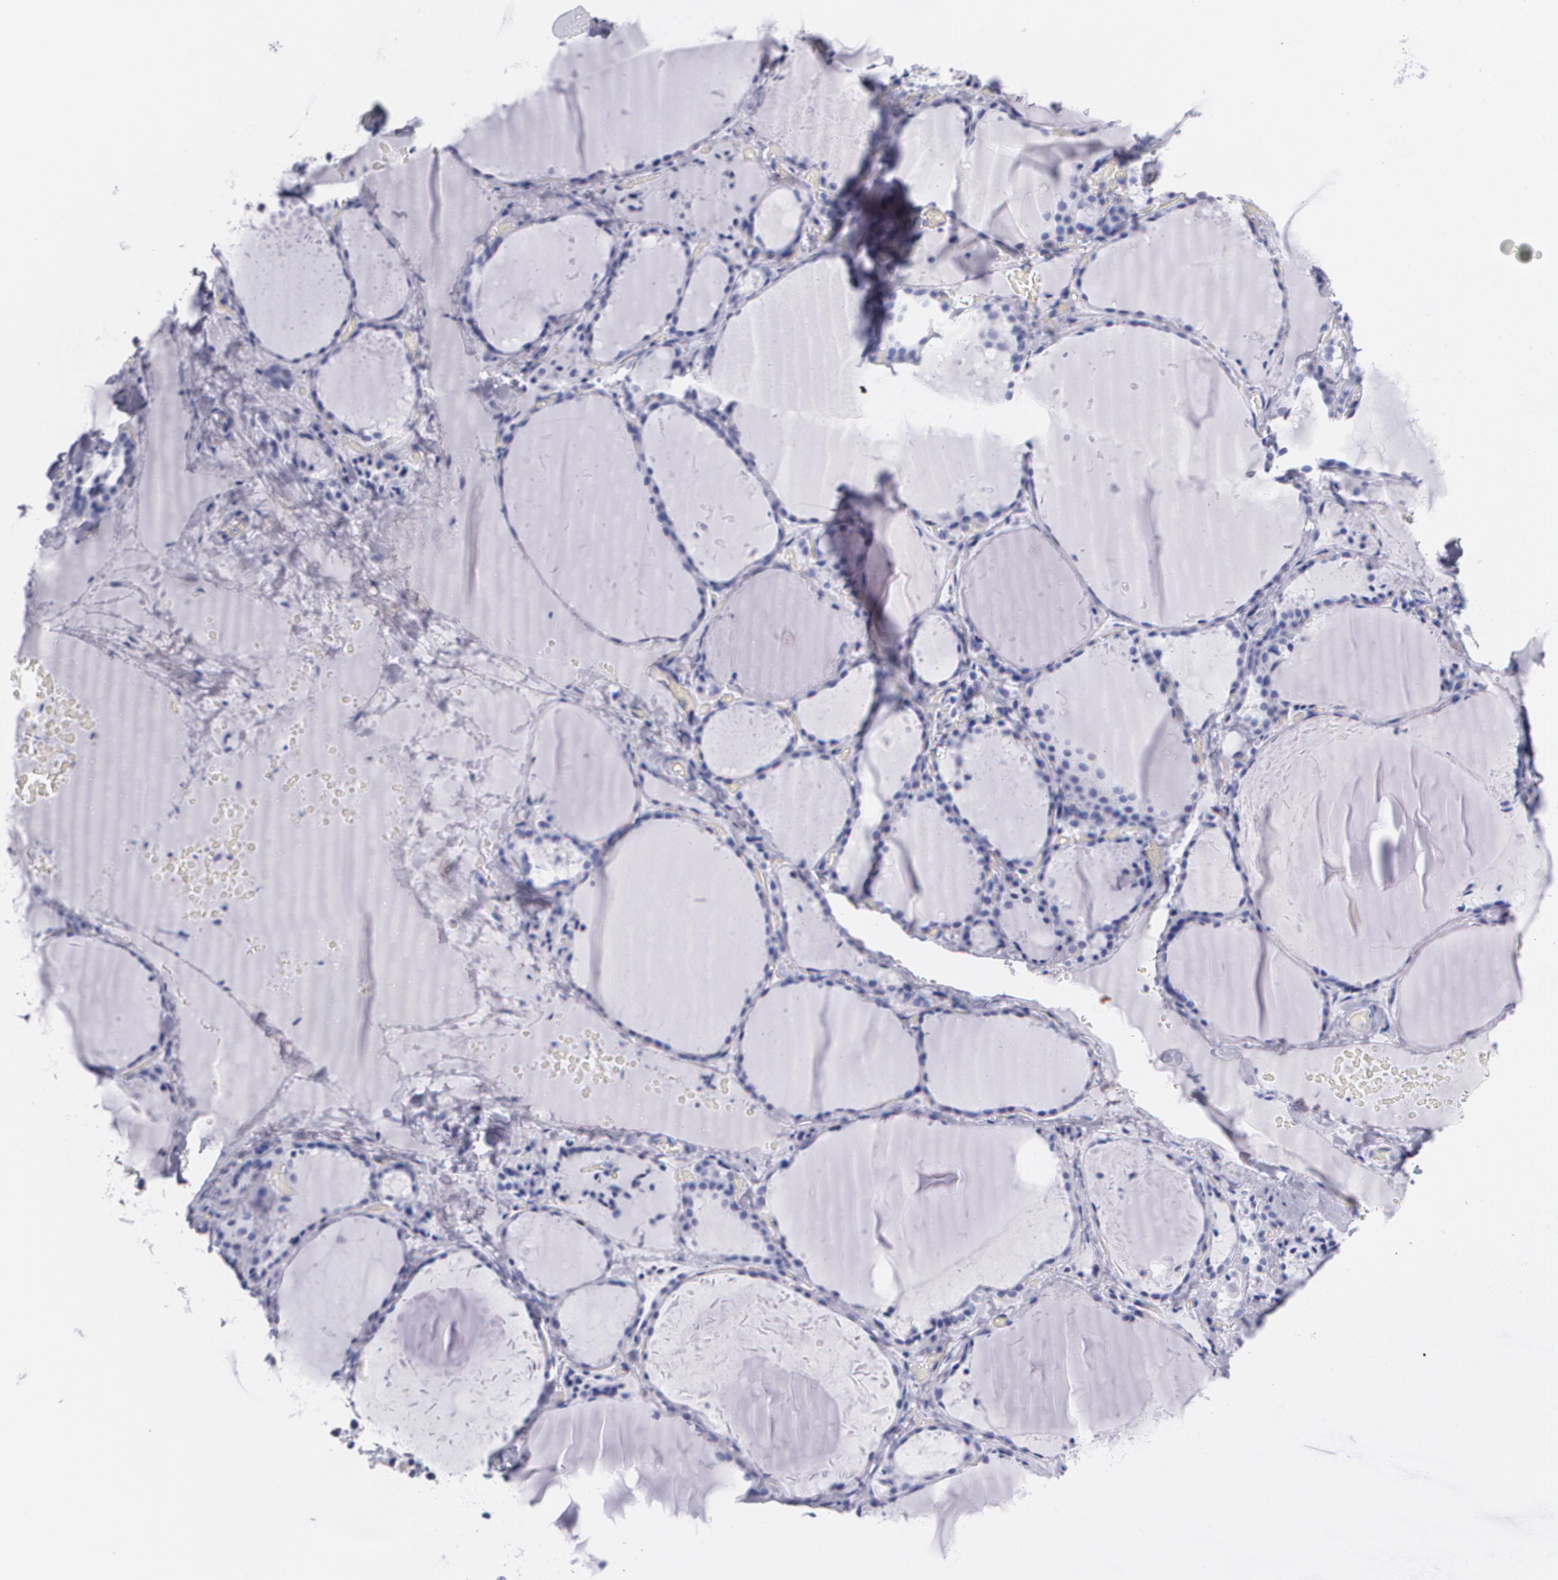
{"staining": {"intensity": "negative", "quantity": "none", "location": "none"}, "tissue": "thyroid gland", "cell_type": "Glandular cells", "image_type": "normal", "snomed": [{"axis": "morphology", "description": "Normal tissue, NOS"}, {"axis": "topography", "description": "Thyroid gland"}], "caption": "Glandular cells show no significant positivity in normal thyroid gland. (DAB (3,3'-diaminobenzidine) immunohistochemistry (IHC) visualized using brightfield microscopy, high magnification).", "gene": "TP53", "patient": {"sex": "female", "age": 22}}